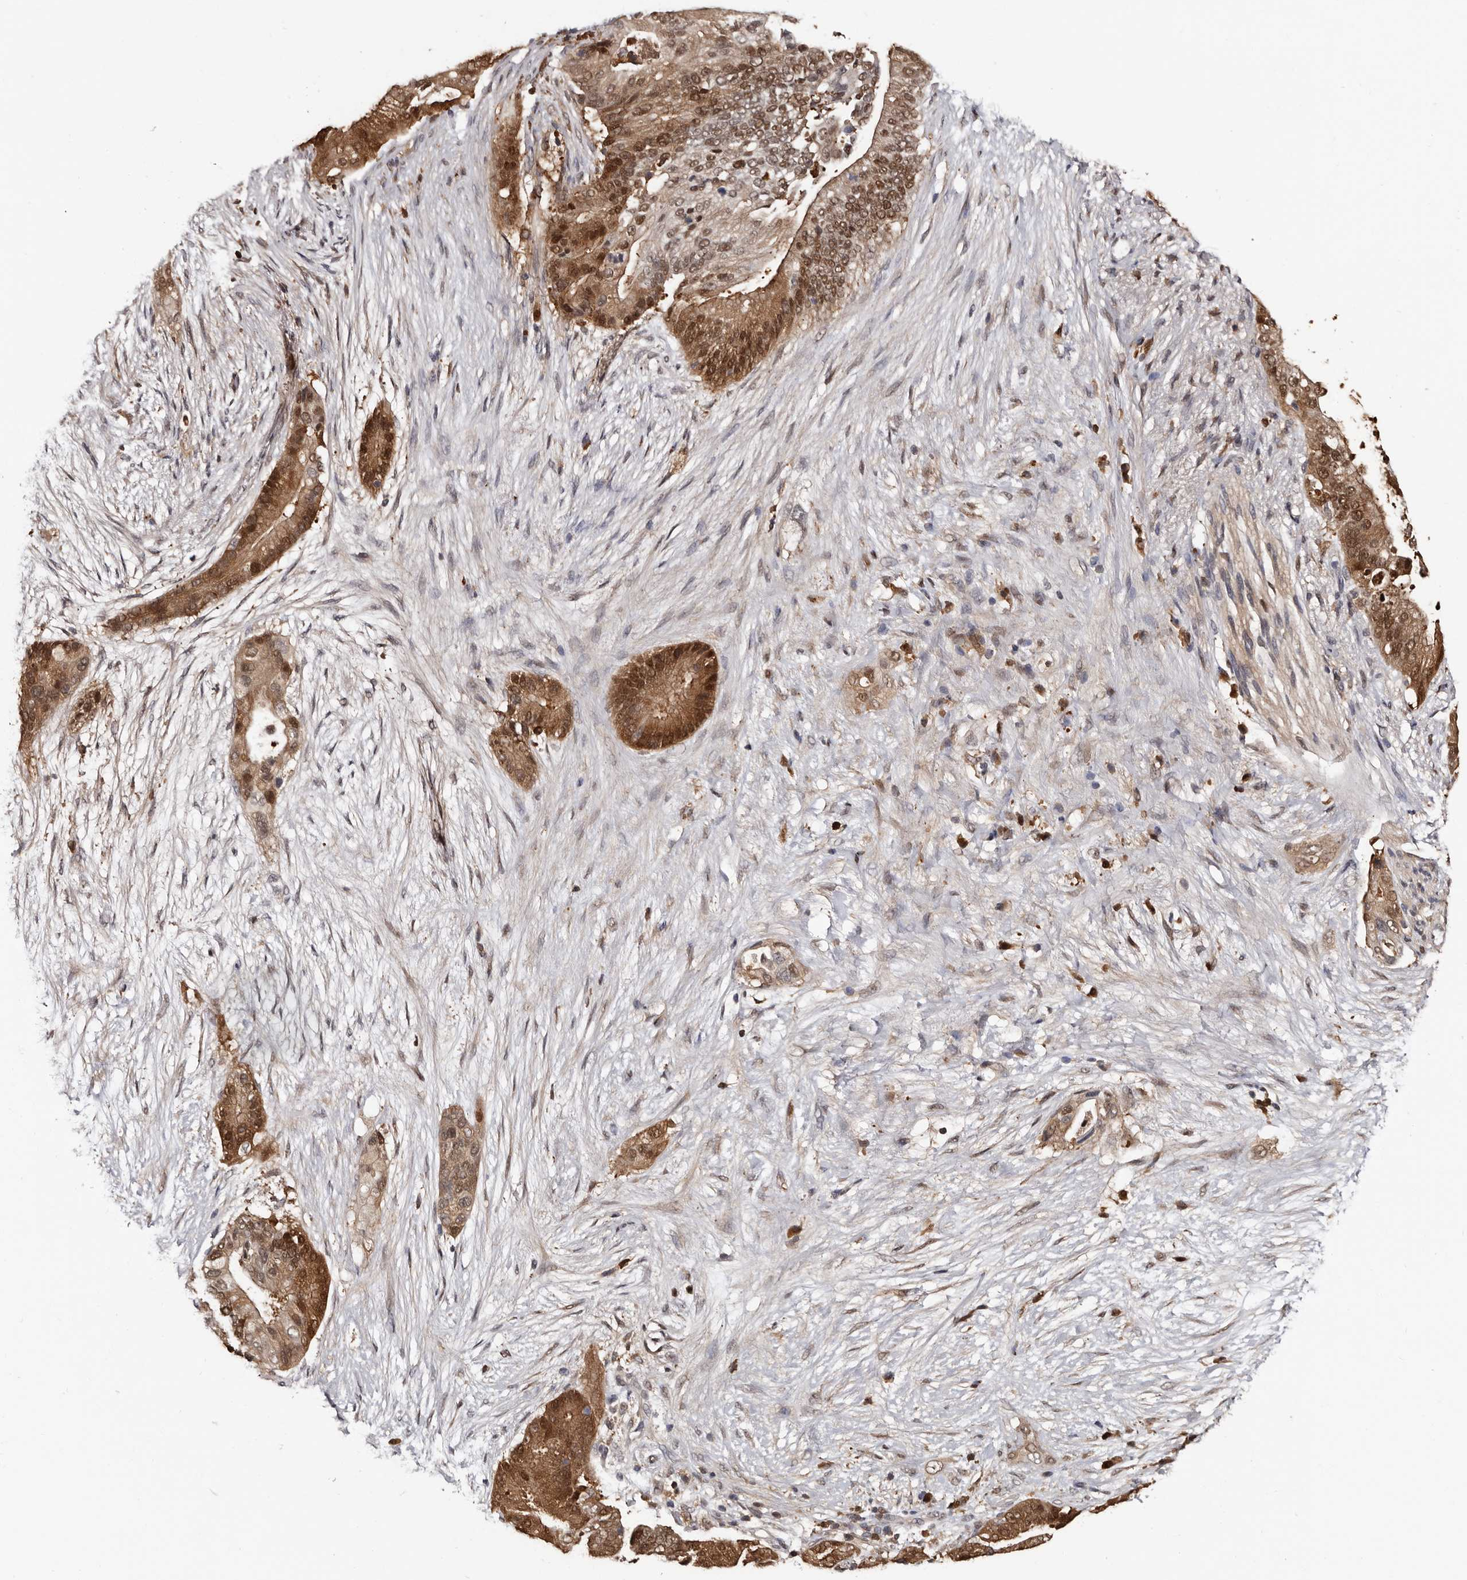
{"staining": {"intensity": "strong", "quantity": "25%-75%", "location": "cytoplasmic/membranous,nuclear"}, "tissue": "pancreatic cancer", "cell_type": "Tumor cells", "image_type": "cancer", "snomed": [{"axis": "morphology", "description": "Adenocarcinoma, NOS"}, {"axis": "topography", "description": "Pancreas"}], "caption": "Brown immunohistochemical staining in adenocarcinoma (pancreatic) demonstrates strong cytoplasmic/membranous and nuclear staining in approximately 25%-75% of tumor cells.", "gene": "DNPH1", "patient": {"sex": "male", "age": 53}}